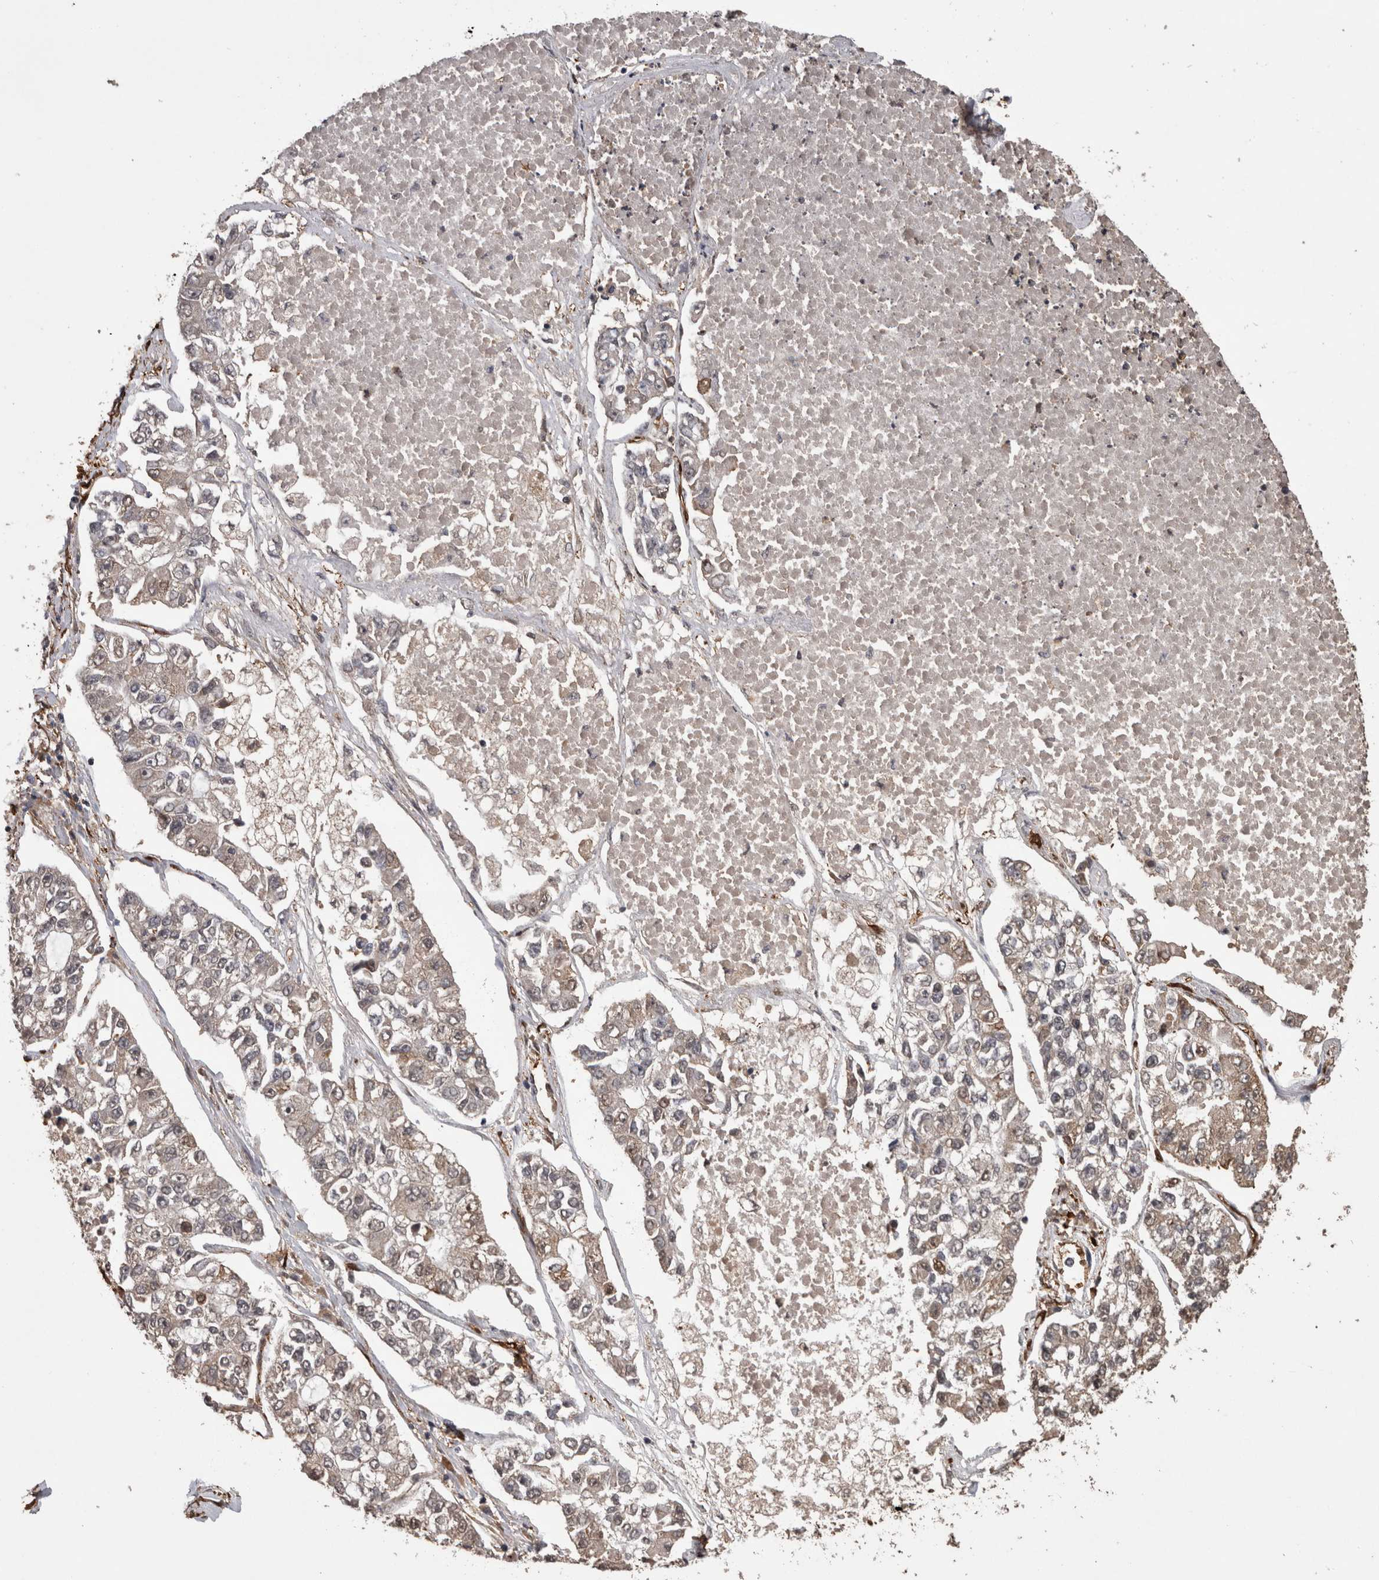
{"staining": {"intensity": "weak", "quantity": "<25%", "location": "cytoplasmic/membranous,nuclear"}, "tissue": "lung cancer", "cell_type": "Tumor cells", "image_type": "cancer", "snomed": [{"axis": "morphology", "description": "Adenocarcinoma, NOS"}, {"axis": "topography", "description": "Lung"}], "caption": "DAB immunohistochemical staining of human lung cancer demonstrates no significant staining in tumor cells. The staining is performed using DAB (3,3'-diaminobenzidine) brown chromogen with nuclei counter-stained in using hematoxylin.", "gene": "LXN", "patient": {"sex": "male", "age": 49}}